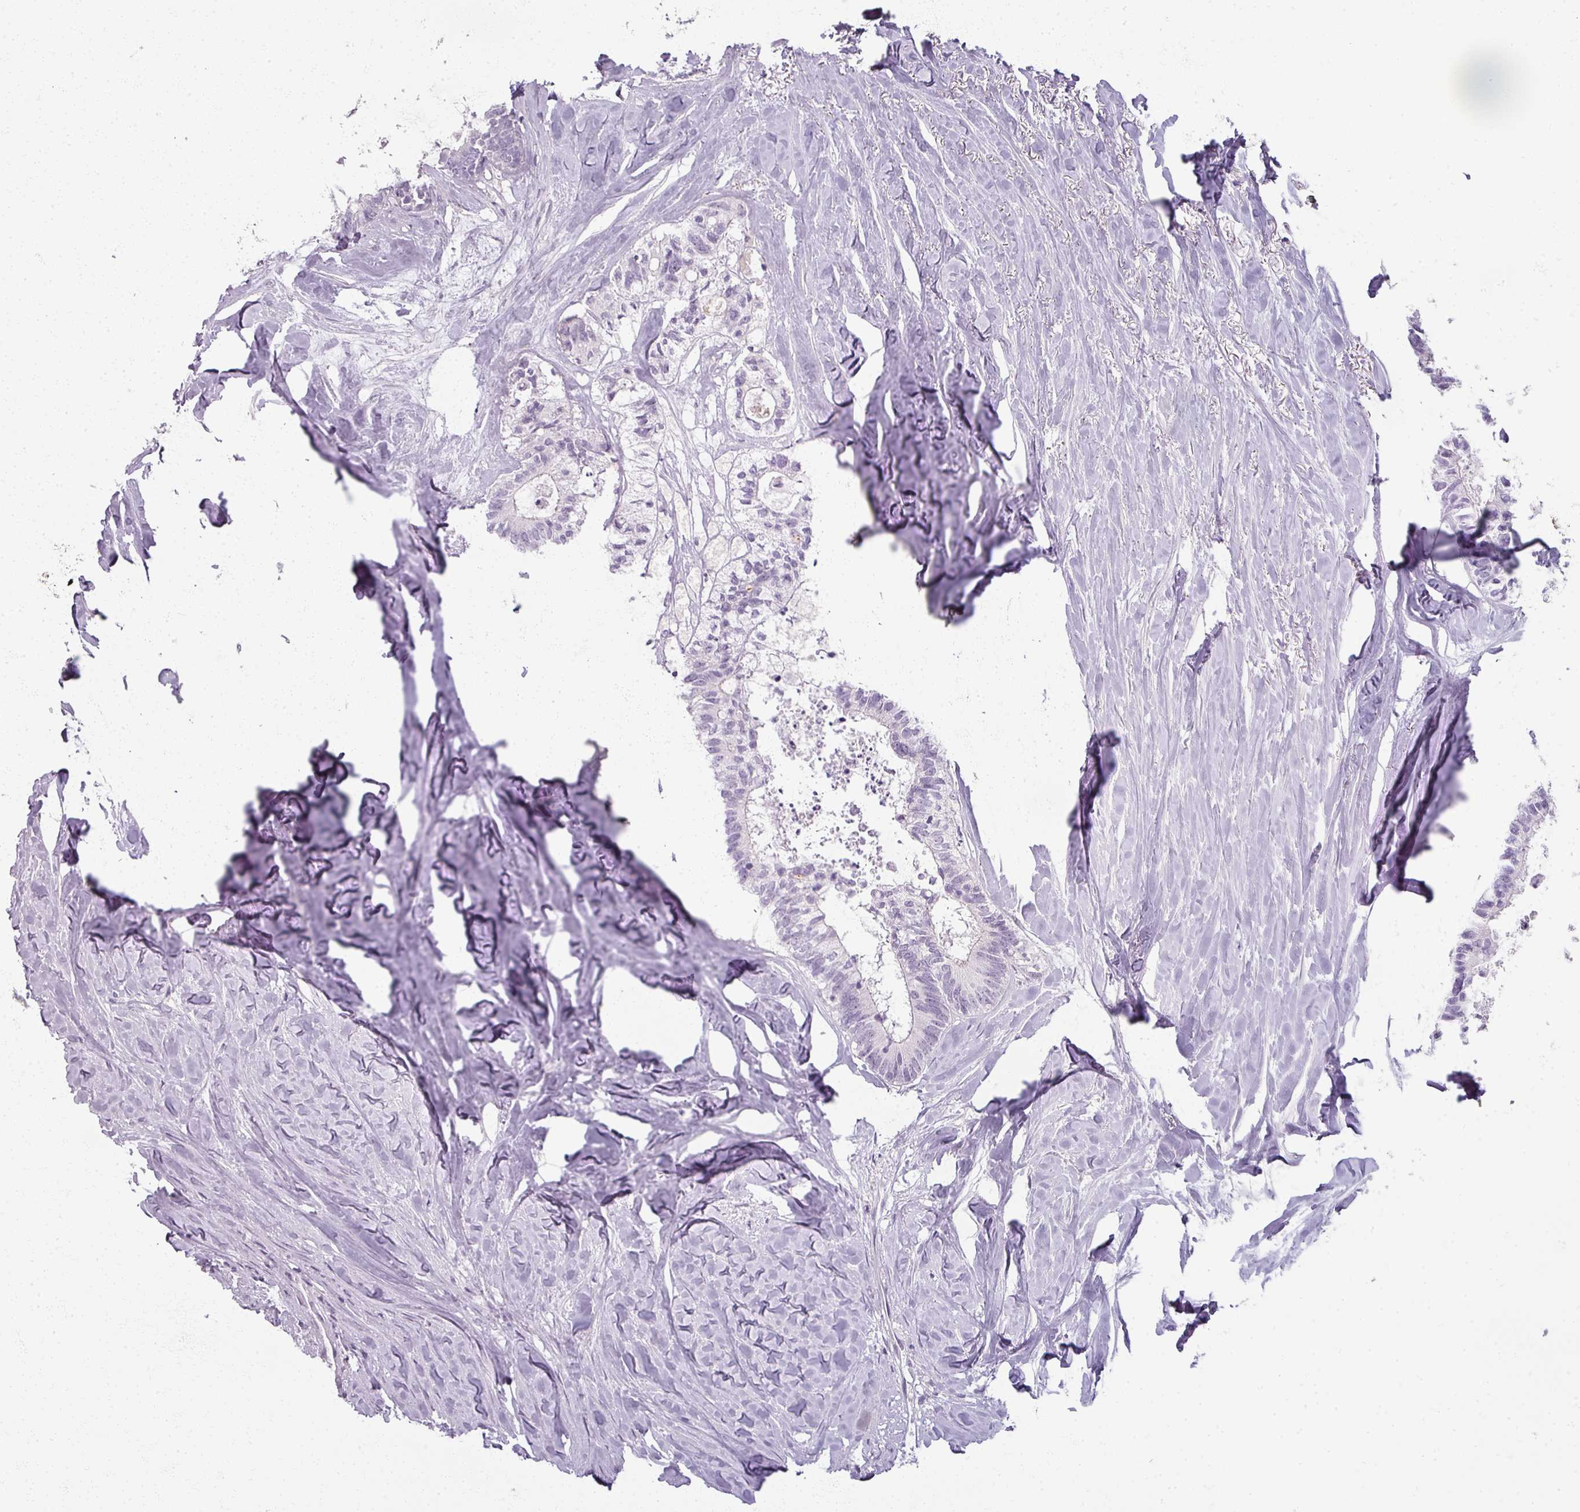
{"staining": {"intensity": "negative", "quantity": "none", "location": "none"}, "tissue": "colorectal cancer", "cell_type": "Tumor cells", "image_type": "cancer", "snomed": [{"axis": "morphology", "description": "Adenocarcinoma, NOS"}, {"axis": "topography", "description": "Colon"}, {"axis": "topography", "description": "Rectum"}], "caption": "Micrograph shows no protein expression in tumor cells of colorectal cancer tissue.", "gene": "RFPL2", "patient": {"sex": "male", "age": 57}}